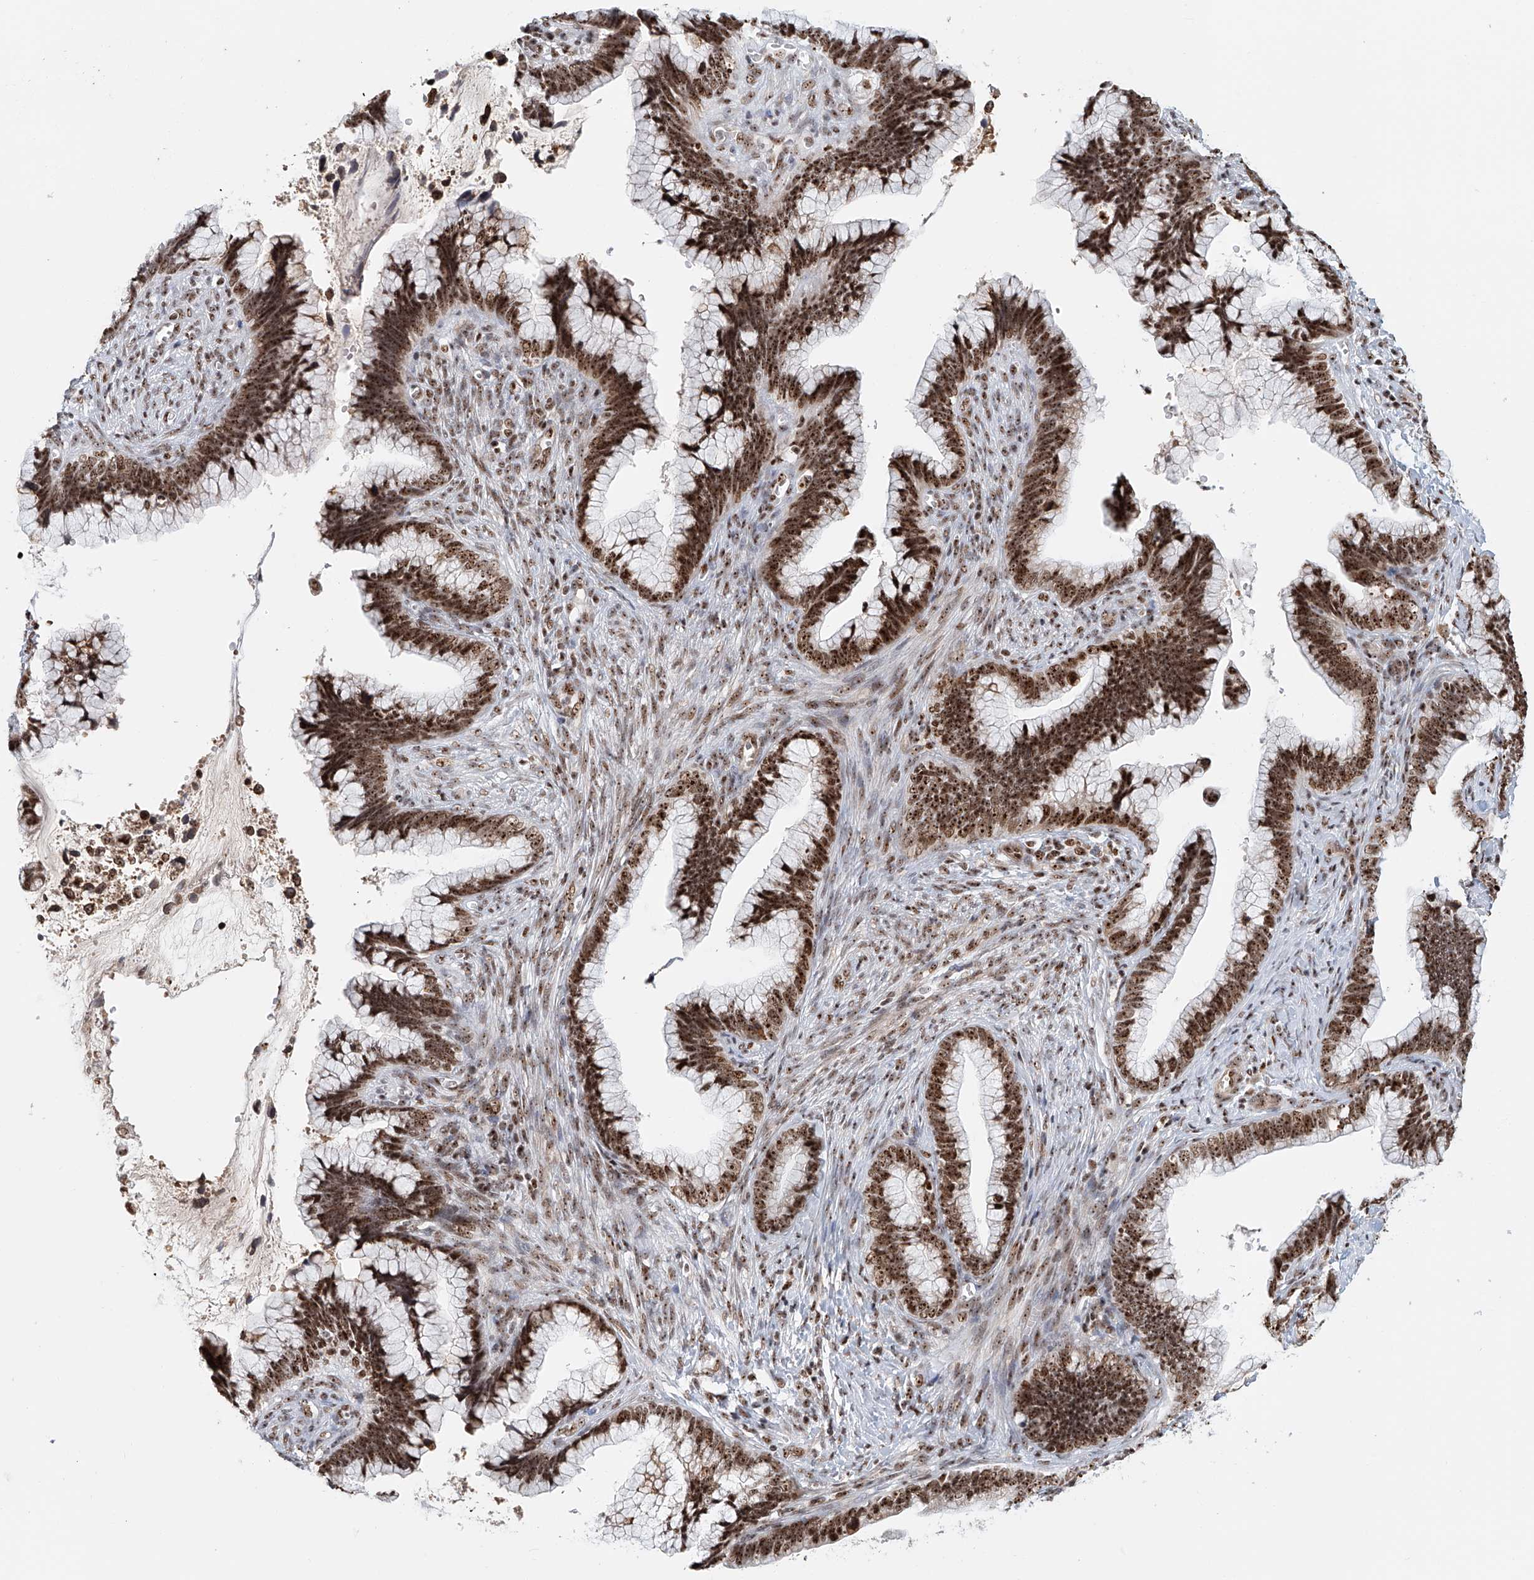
{"staining": {"intensity": "strong", "quantity": ">75%", "location": "nuclear"}, "tissue": "cervical cancer", "cell_type": "Tumor cells", "image_type": "cancer", "snomed": [{"axis": "morphology", "description": "Adenocarcinoma, NOS"}, {"axis": "topography", "description": "Cervix"}], "caption": "A high amount of strong nuclear staining is appreciated in approximately >75% of tumor cells in cervical adenocarcinoma tissue.", "gene": "PRUNE2", "patient": {"sex": "female", "age": 44}}